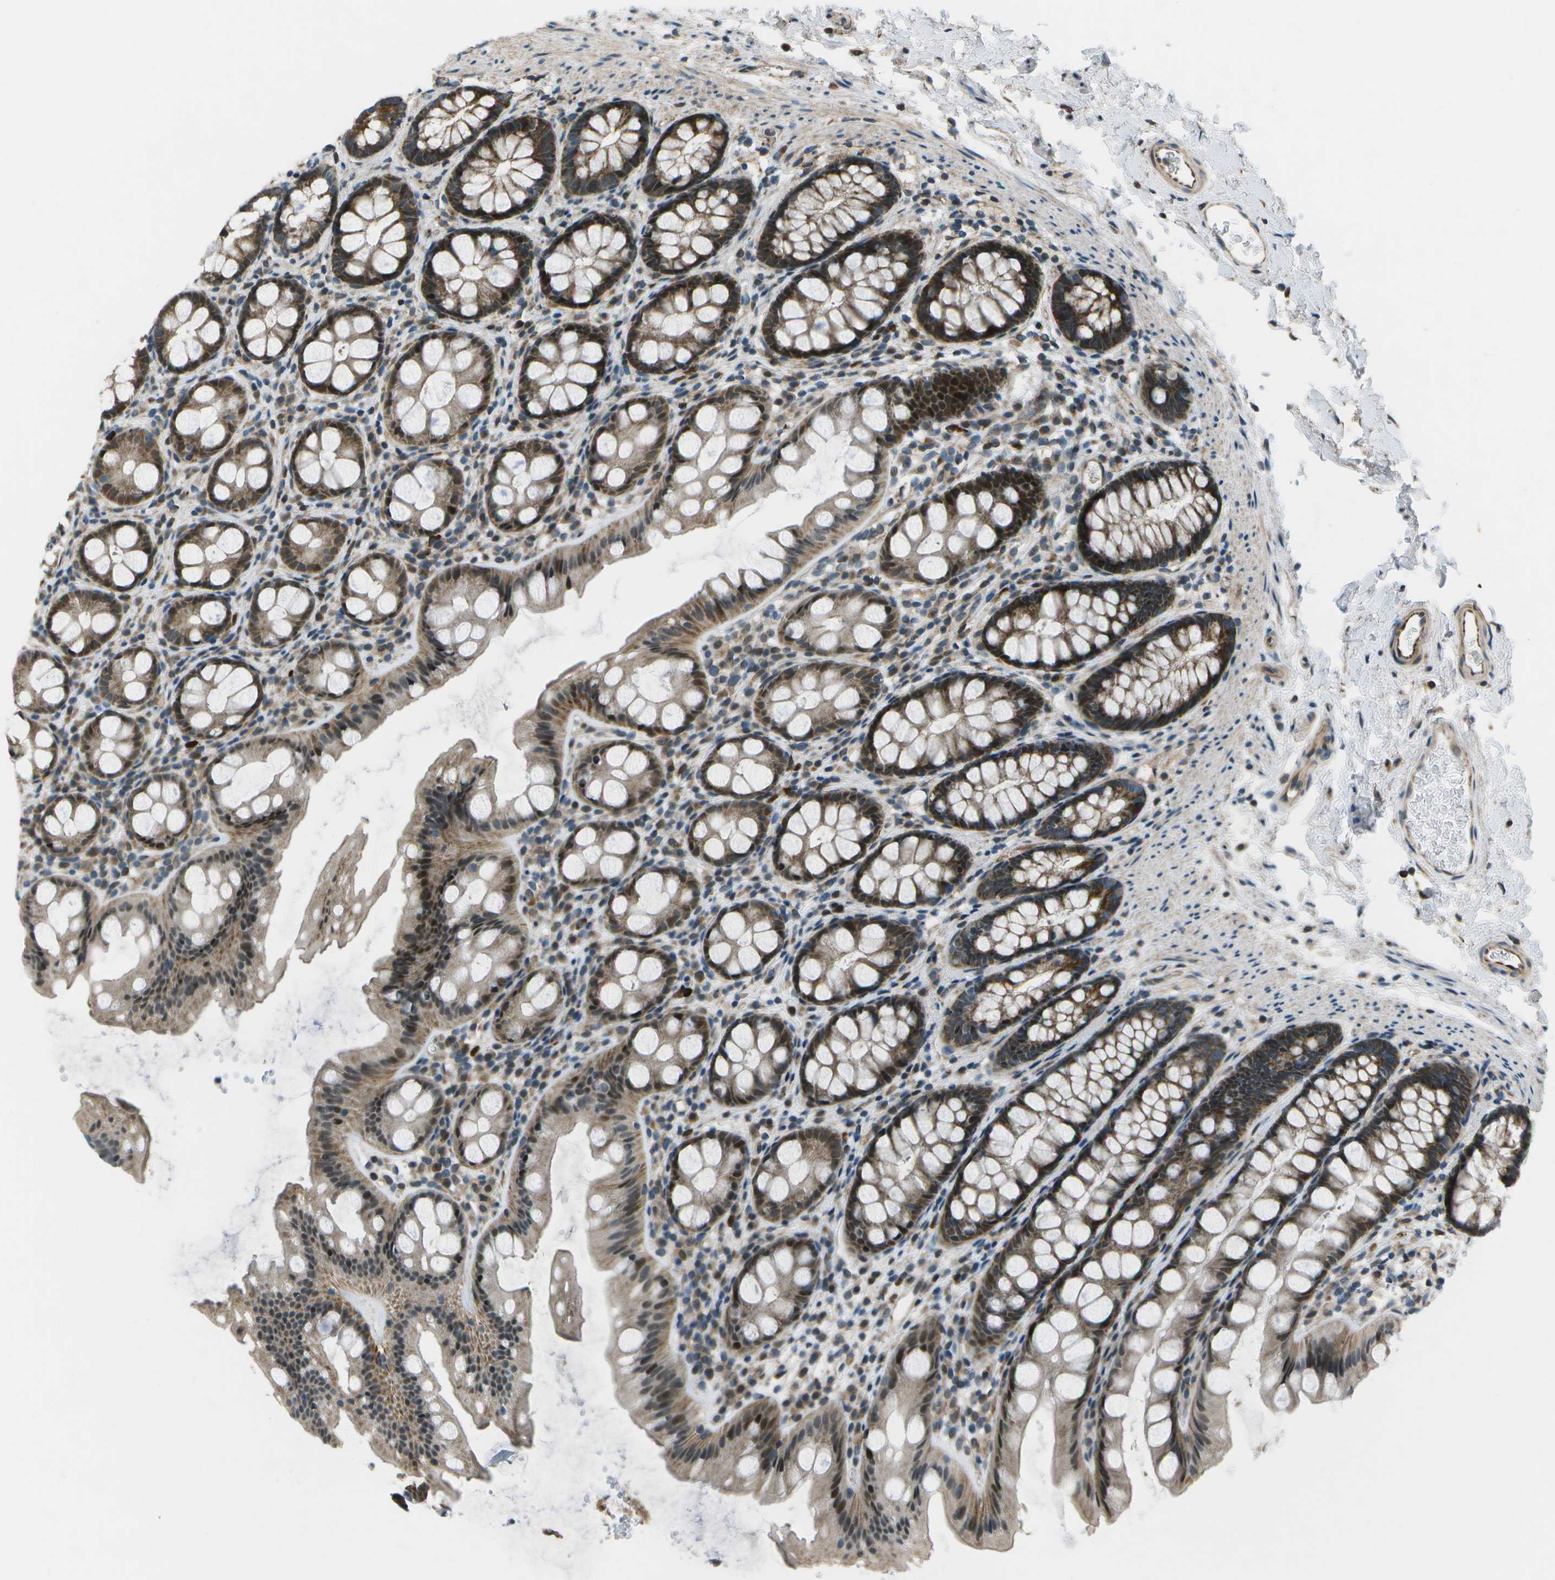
{"staining": {"intensity": "strong", "quantity": ">75%", "location": "cytoplasmic/membranous,nuclear"}, "tissue": "rectum", "cell_type": "Glandular cells", "image_type": "normal", "snomed": [{"axis": "morphology", "description": "Normal tissue, NOS"}, {"axis": "topography", "description": "Rectum"}], "caption": "IHC staining of unremarkable rectum, which exhibits high levels of strong cytoplasmic/membranous,nuclear positivity in approximately >75% of glandular cells indicating strong cytoplasmic/membranous,nuclear protein staining. The staining was performed using DAB (3,3'-diaminobenzidine) (brown) for protein detection and nuclei were counterstained in hematoxylin (blue).", "gene": "EIF2AK1", "patient": {"sex": "female", "age": 65}}